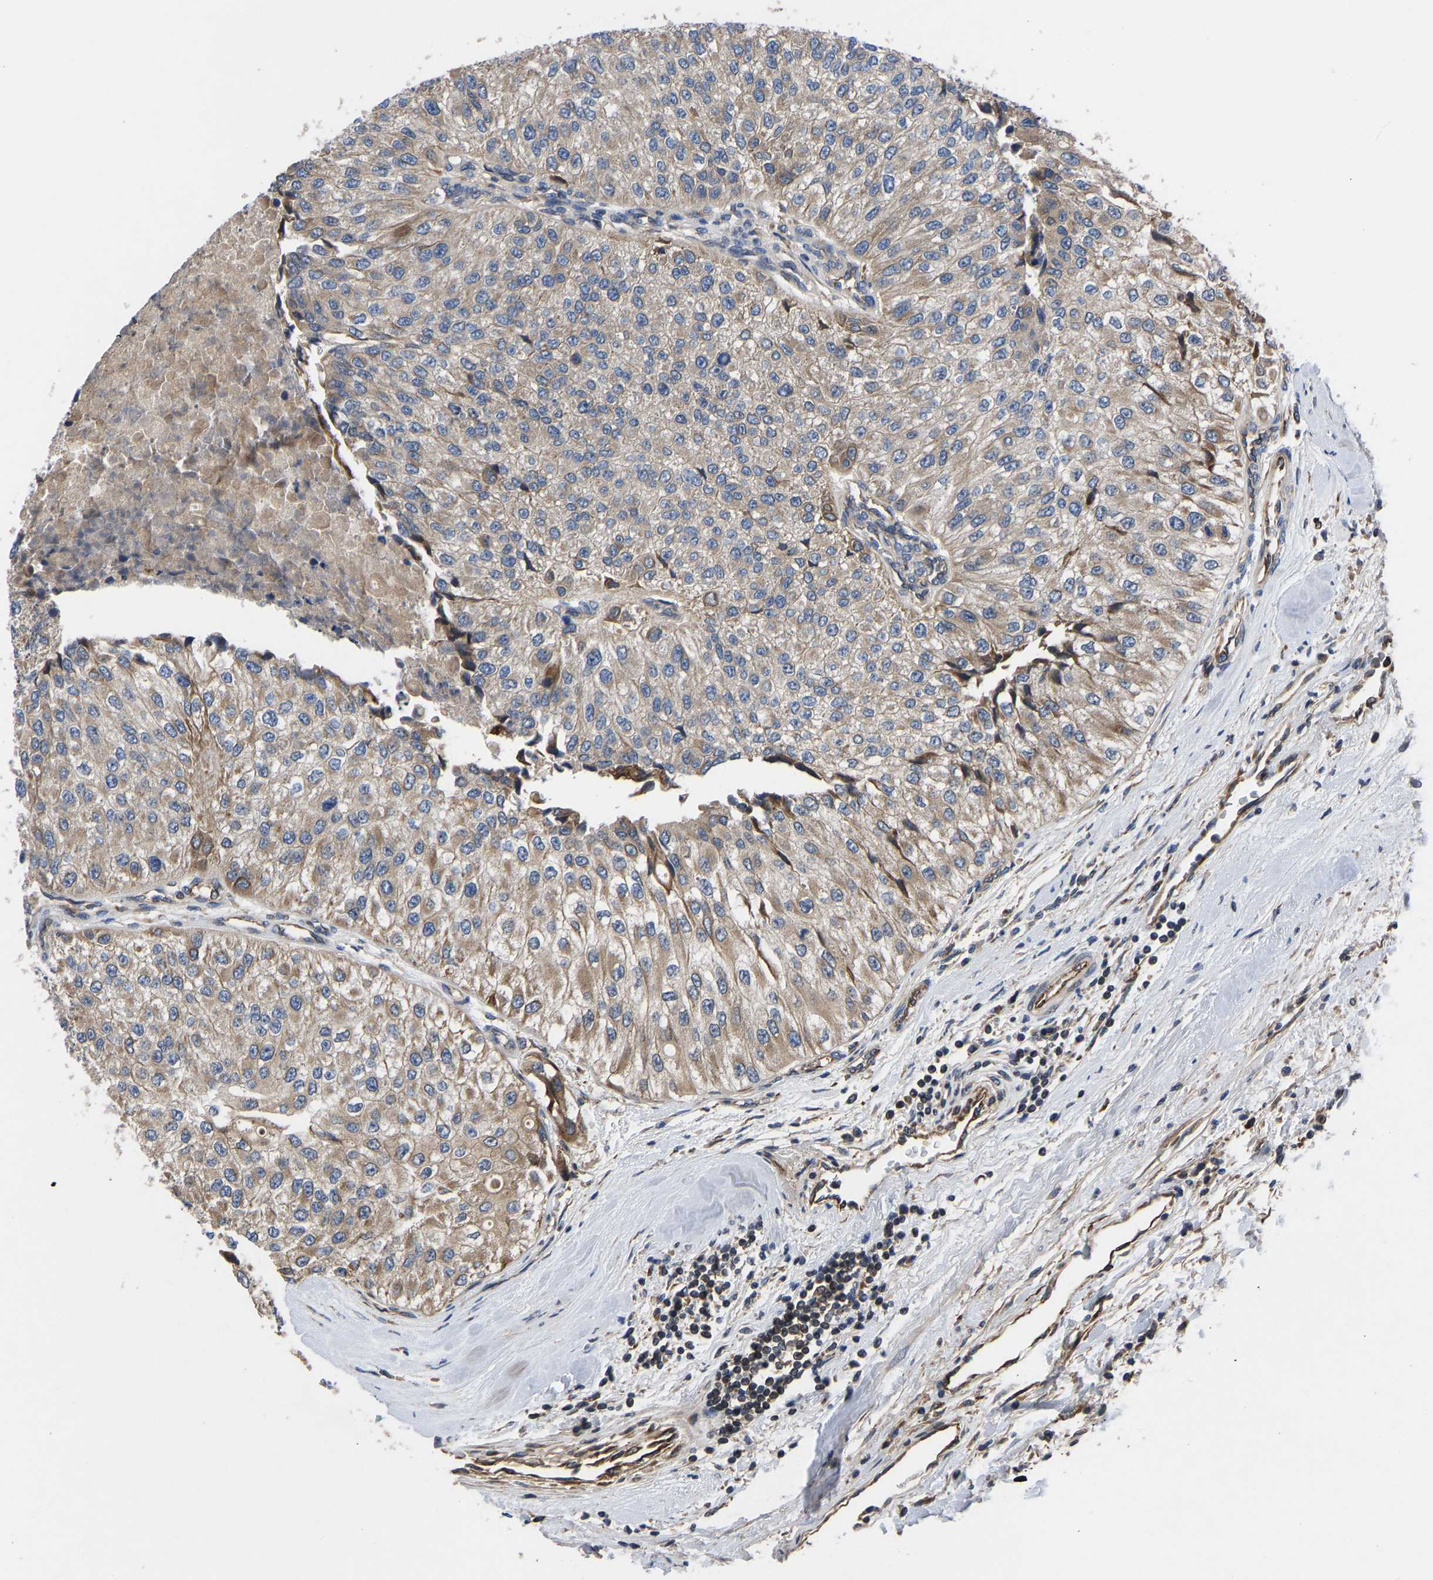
{"staining": {"intensity": "weak", "quantity": "25%-75%", "location": "cytoplasmic/membranous"}, "tissue": "urothelial cancer", "cell_type": "Tumor cells", "image_type": "cancer", "snomed": [{"axis": "morphology", "description": "Urothelial carcinoma, High grade"}, {"axis": "topography", "description": "Kidney"}, {"axis": "topography", "description": "Urinary bladder"}], "caption": "IHC histopathology image of urothelial cancer stained for a protein (brown), which exhibits low levels of weak cytoplasmic/membranous staining in about 25%-75% of tumor cells.", "gene": "FRRS1", "patient": {"sex": "male", "age": 77}}